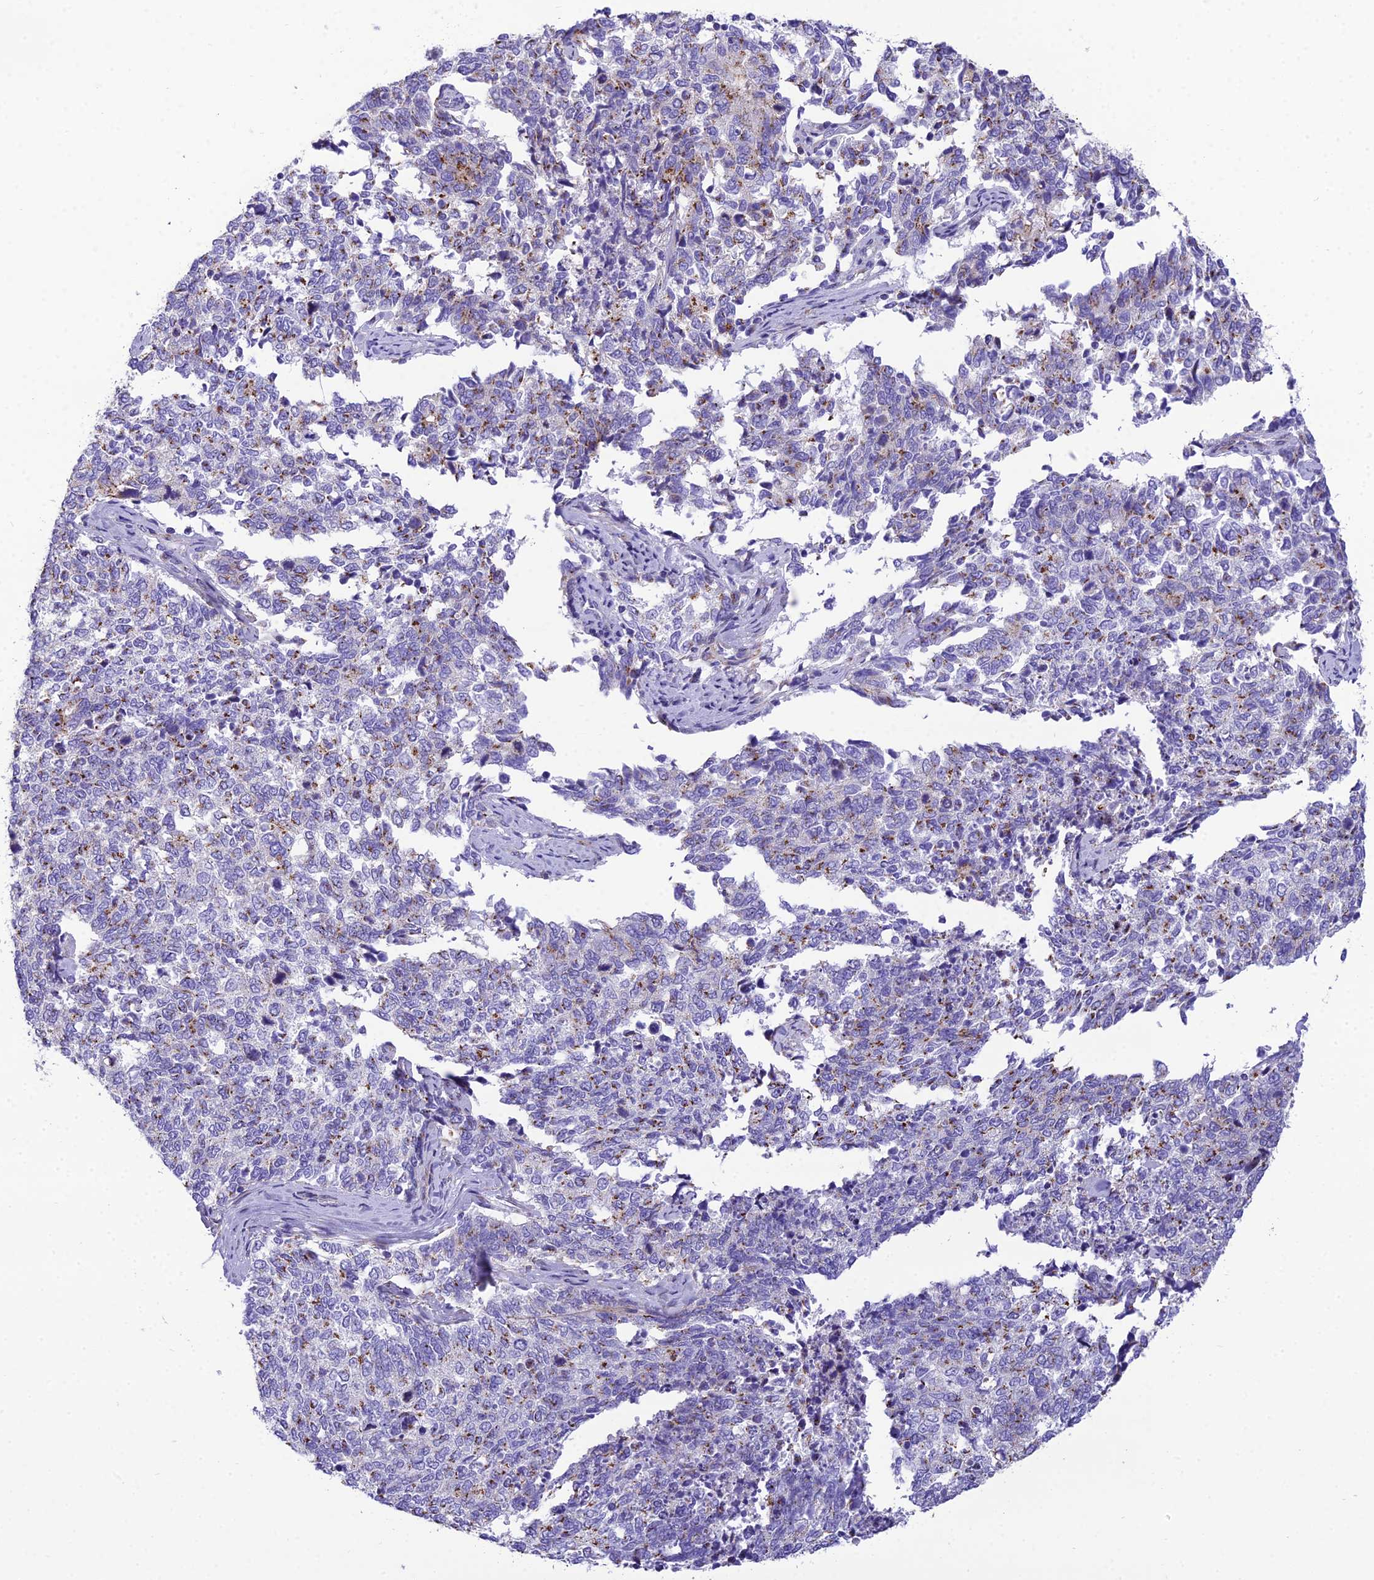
{"staining": {"intensity": "moderate", "quantity": "<25%", "location": "cytoplasmic/membranous"}, "tissue": "cervical cancer", "cell_type": "Tumor cells", "image_type": "cancer", "snomed": [{"axis": "morphology", "description": "Squamous cell carcinoma, NOS"}, {"axis": "topography", "description": "Cervix"}], "caption": "Protein expression analysis of human cervical squamous cell carcinoma reveals moderate cytoplasmic/membranous positivity in approximately <25% of tumor cells.", "gene": "GFRA1", "patient": {"sex": "female", "age": 63}}